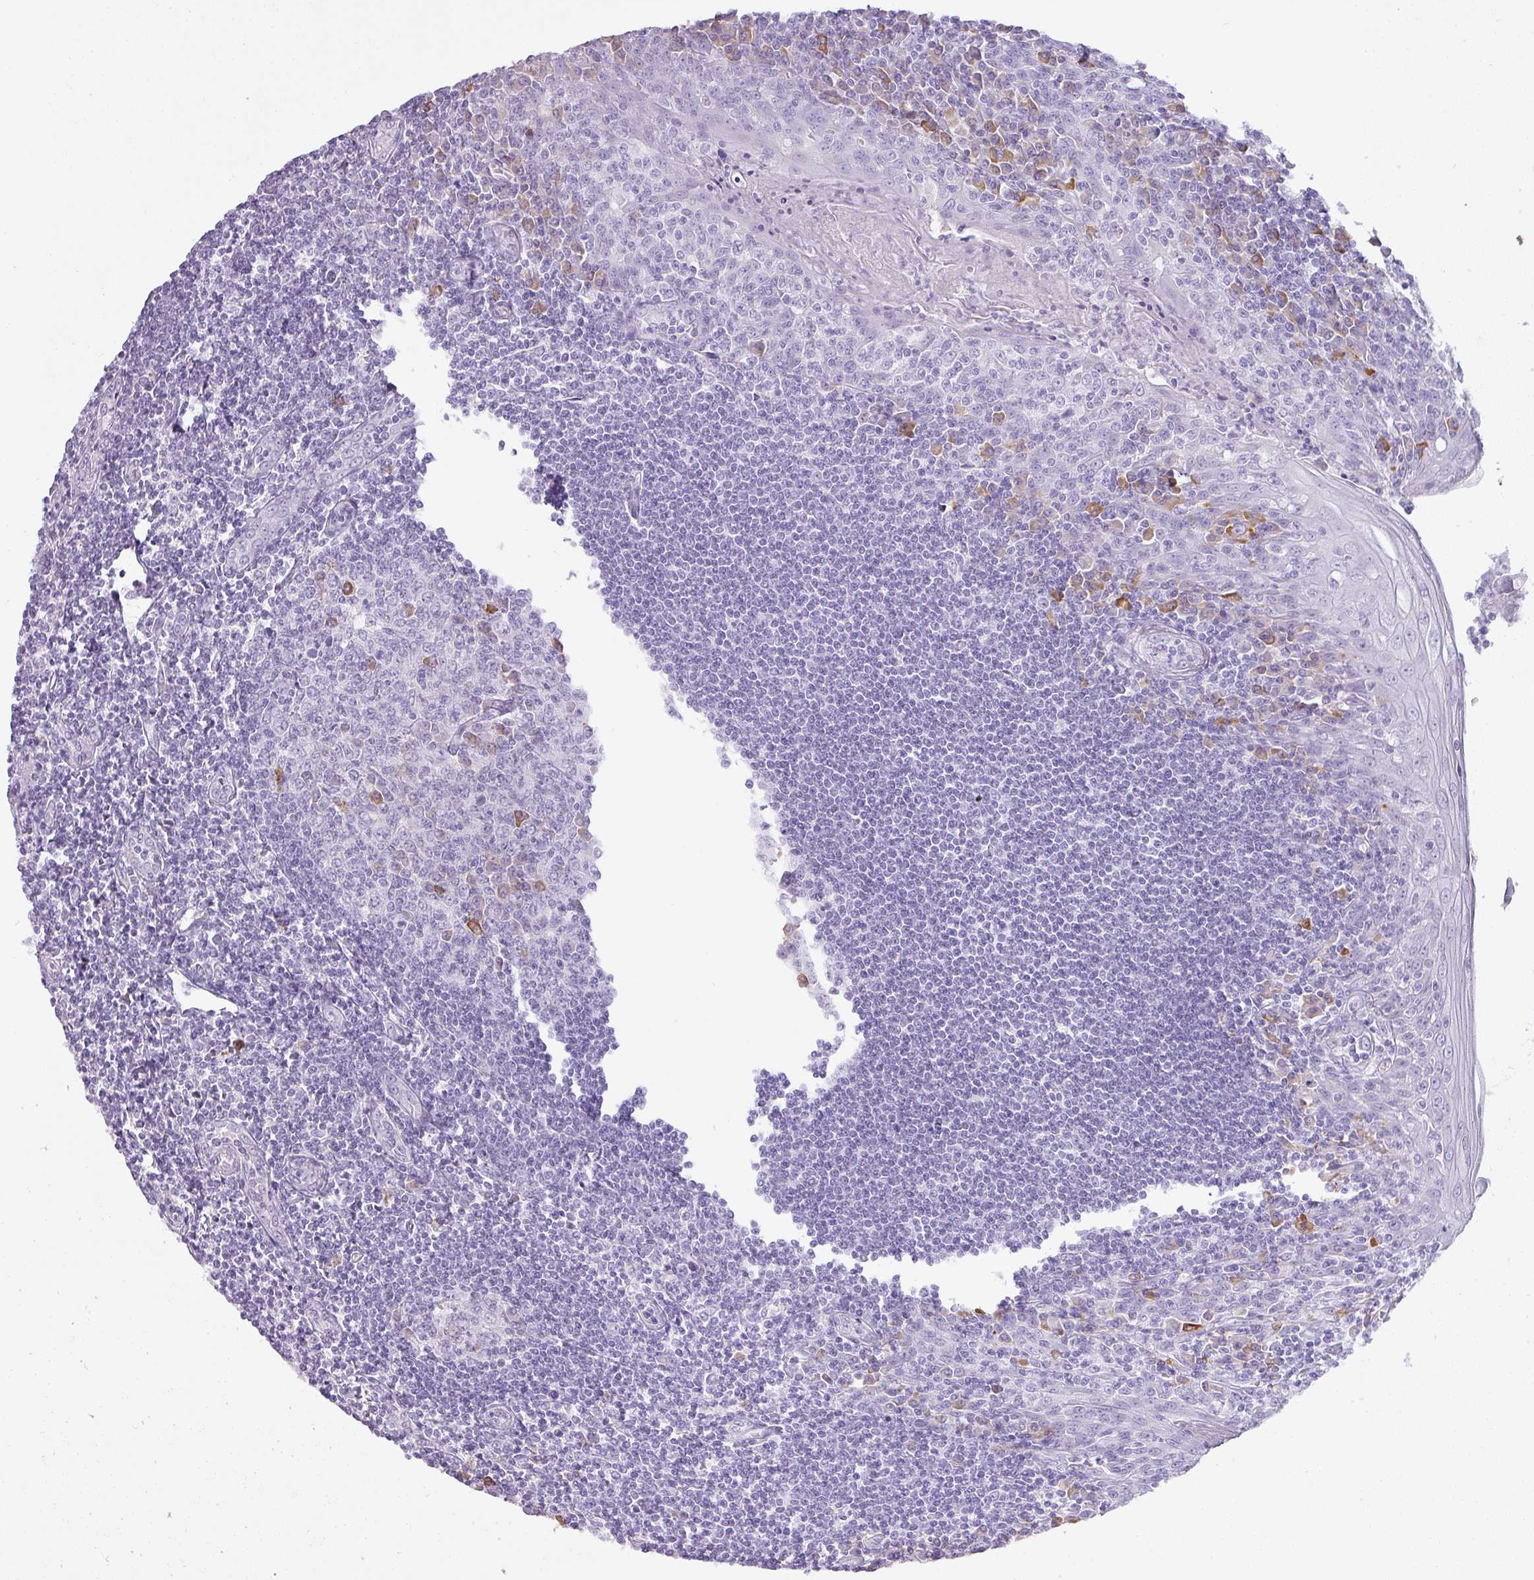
{"staining": {"intensity": "moderate", "quantity": "<25%", "location": "cytoplasmic/membranous"}, "tissue": "tonsil", "cell_type": "Germinal center cells", "image_type": "normal", "snomed": [{"axis": "morphology", "description": "Normal tissue, NOS"}, {"axis": "topography", "description": "Tonsil"}], "caption": "A brown stain shows moderate cytoplasmic/membranous staining of a protein in germinal center cells of unremarkable human tonsil.", "gene": "PGA3", "patient": {"sex": "male", "age": 27}}